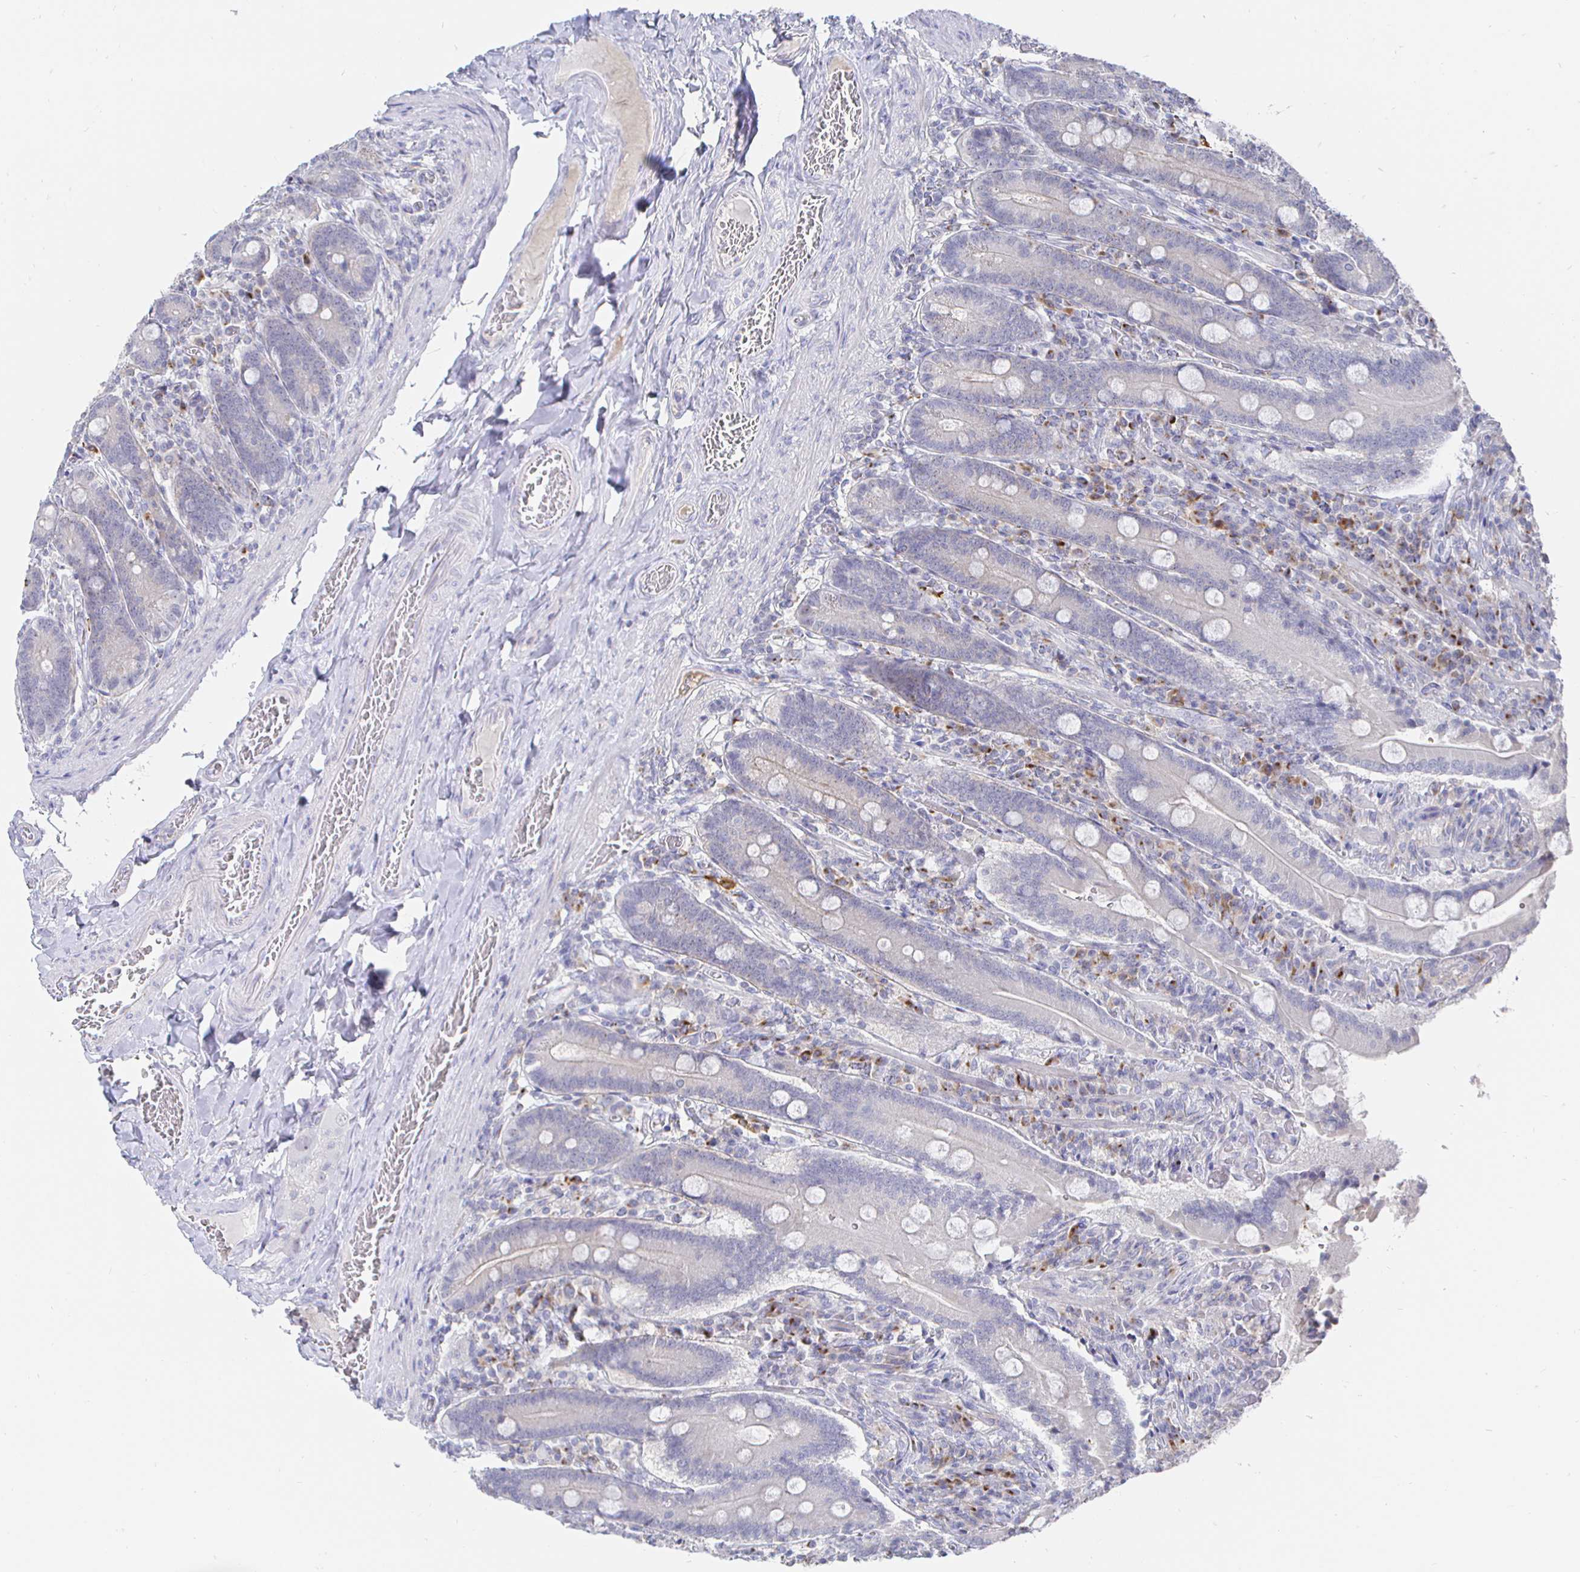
{"staining": {"intensity": "negative", "quantity": "none", "location": "none"}, "tissue": "duodenum", "cell_type": "Glandular cells", "image_type": "normal", "snomed": [{"axis": "morphology", "description": "Normal tissue, NOS"}, {"axis": "topography", "description": "Duodenum"}], "caption": "Photomicrograph shows no protein staining in glandular cells of normal duodenum. Nuclei are stained in blue.", "gene": "LRRC23", "patient": {"sex": "female", "age": 62}}